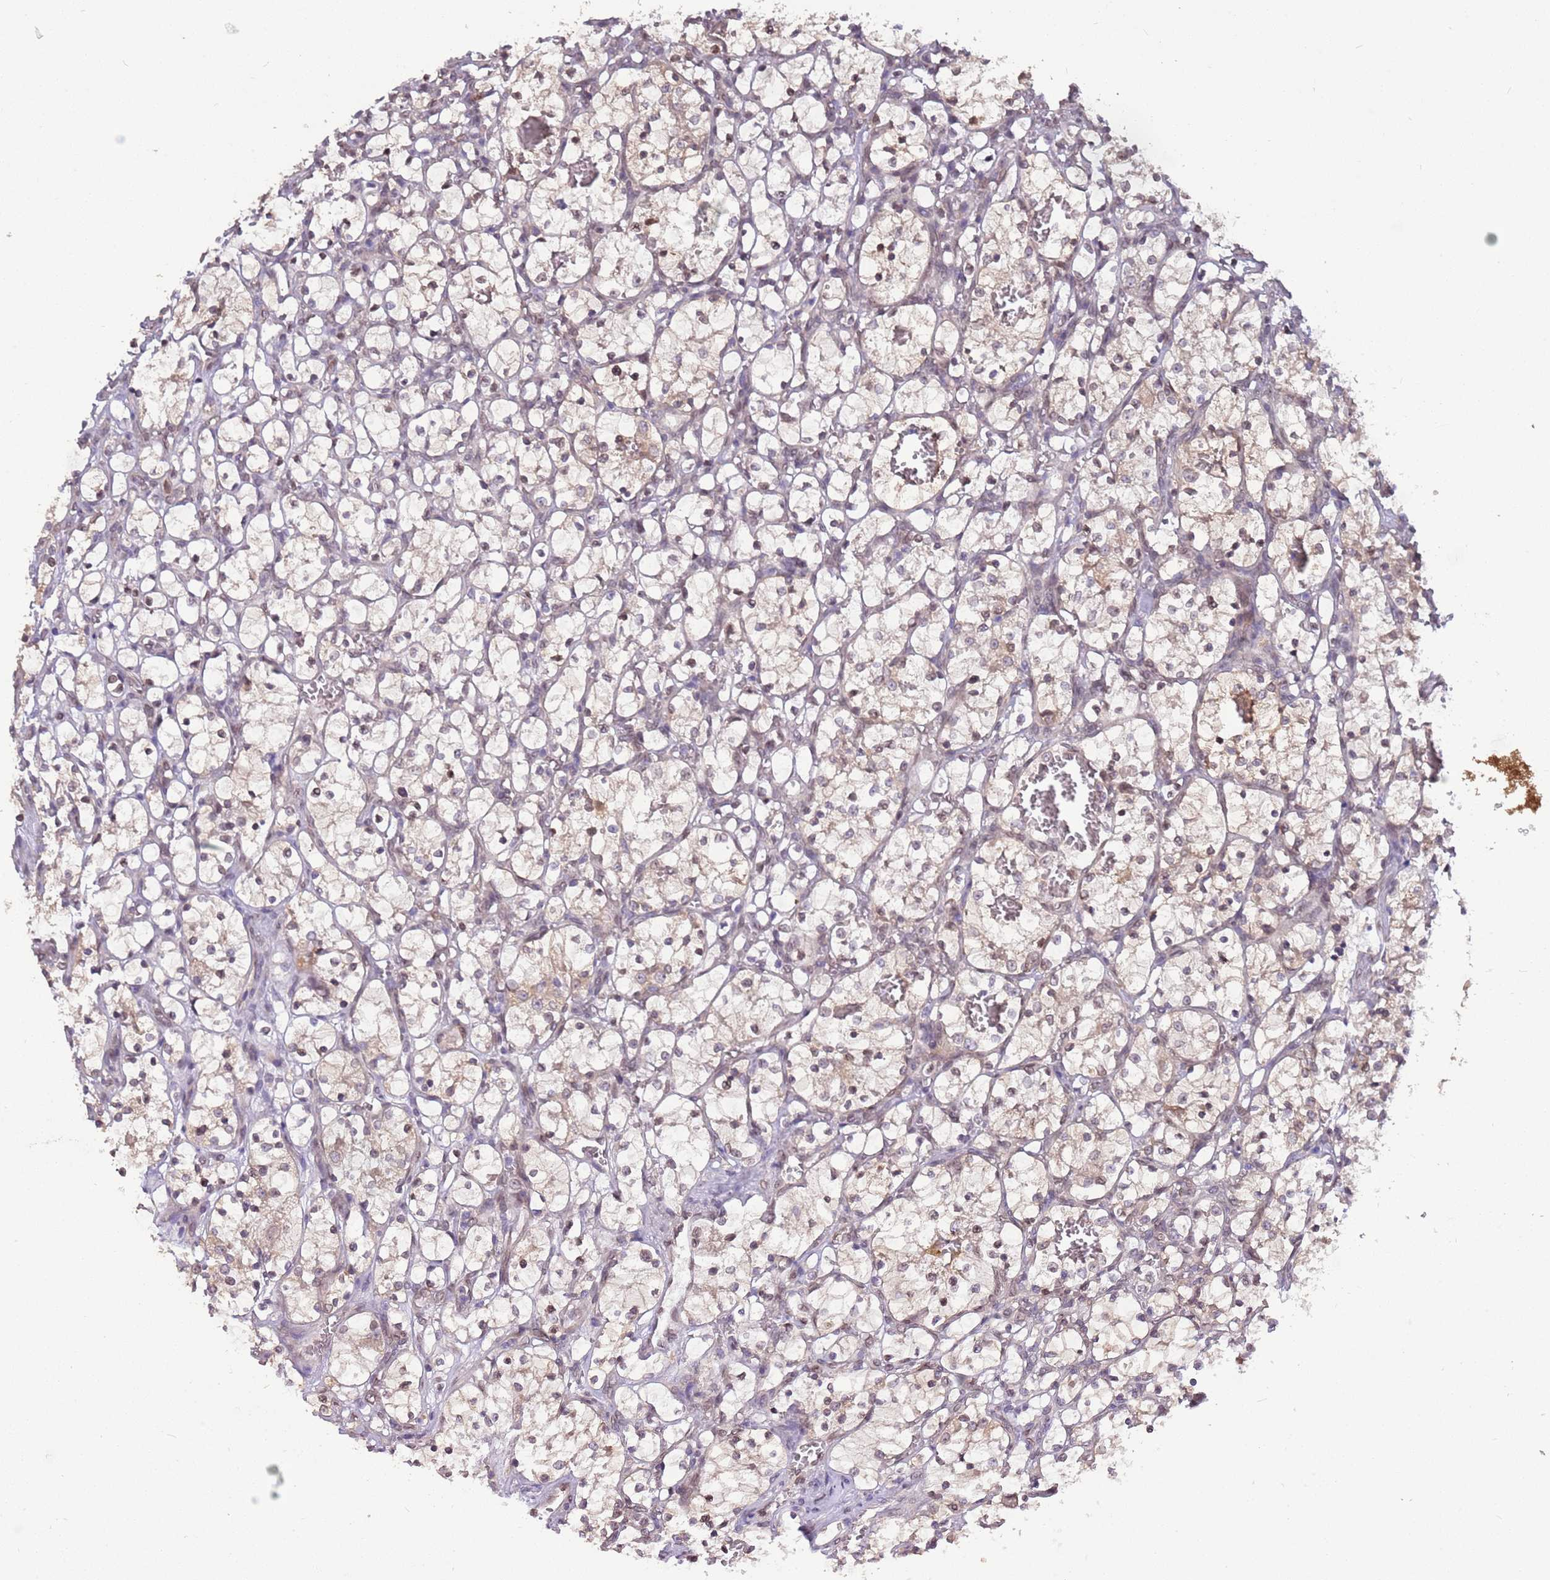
{"staining": {"intensity": "weak", "quantity": "25%-75%", "location": "cytoplasmic/membranous,nuclear"}, "tissue": "renal cancer", "cell_type": "Tumor cells", "image_type": "cancer", "snomed": [{"axis": "morphology", "description": "Adenocarcinoma, NOS"}, {"axis": "topography", "description": "Kidney"}], "caption": "Renal adenocarcinoma stained with DAB immunohistochemistry (IHC) exhibits low levels of weak cytoplasmic/membranous and nuclear expression in about 25%-75% of tumor cells.", "gene": "ZNF665", "patient": {"sex": "female", "age": 69}}